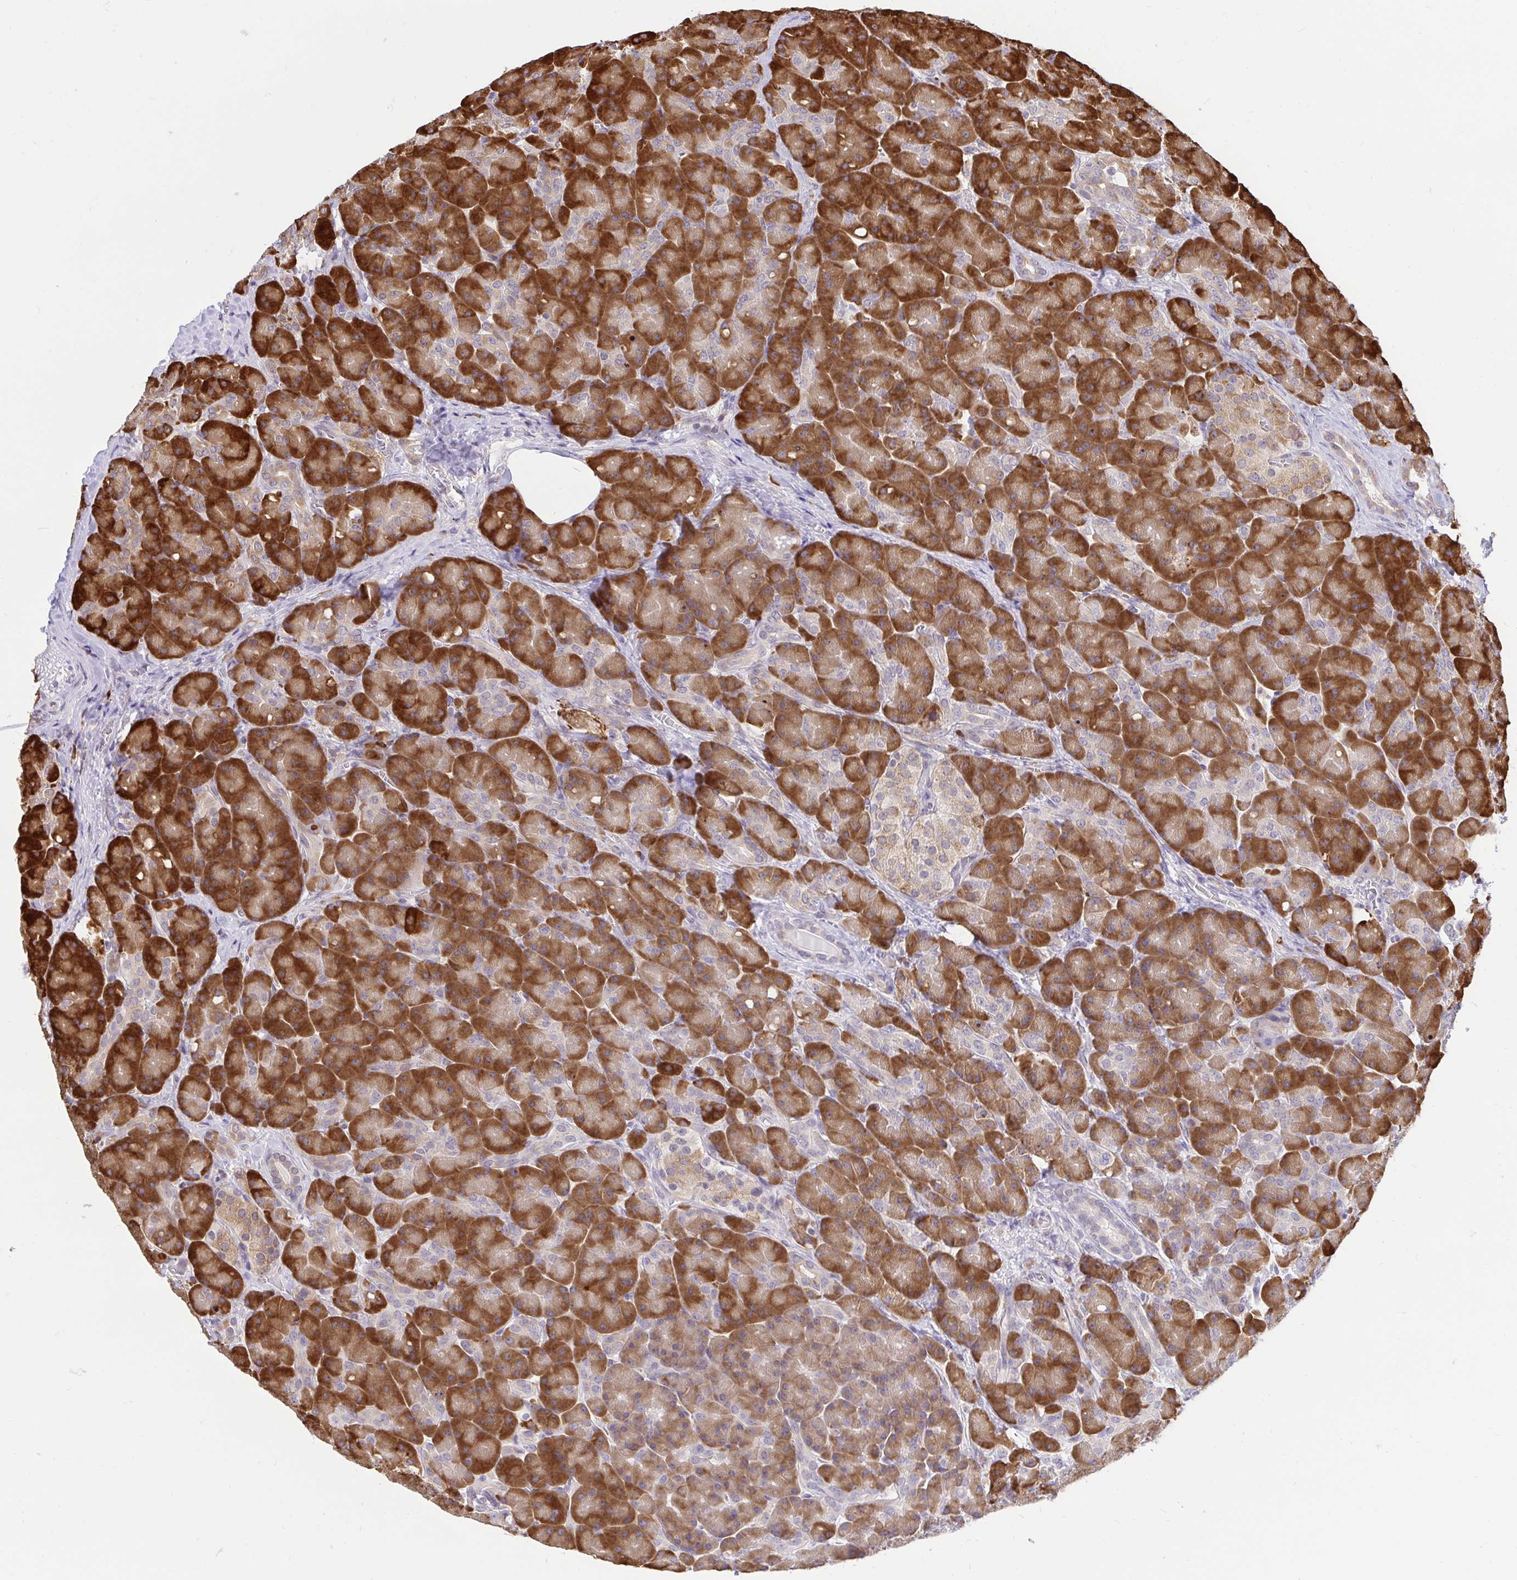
{"staining": {"intensity": "strong", "quantity": ">75%", "location": "cytoplasmic/membranous"}, "tissue": "pancreas", "cell_type": "Exocrine glandular cells", "image_type": "normal", "snomed": [{"axis": "morphology", "description": "Normal tissue, NOS"}, {"axis": "topography", "description": "Pancreas"}], "caption": "High-magnification brightfield microscopy of unremarkable pancreas stained with DAB (brown) and counterstained with hematoxylin (blue). exocrine glandular cells exhibit strong cytoplasmic/membranous staining is seen in approximately>75% of cells.", "gene": "NAALAD2", "patient": {"sex": "male", "age": 55}}